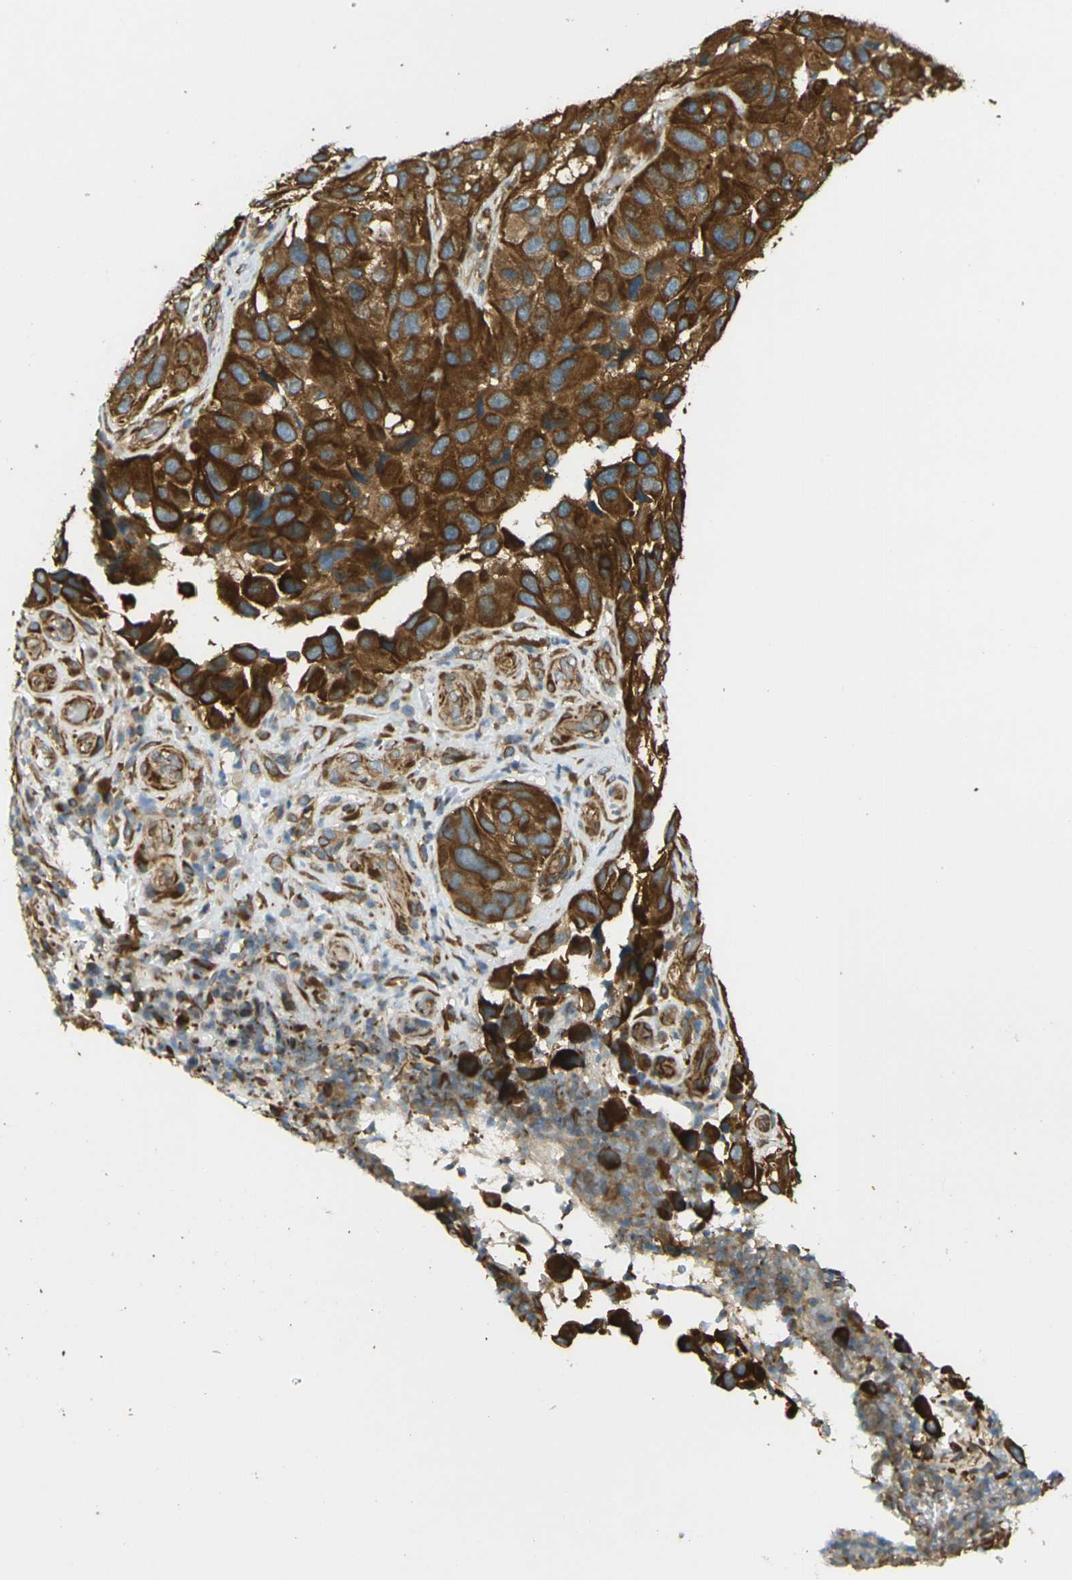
{"staining": {"intensity": "strong", "quantity": ">75%", "location": "cytoplasmic/membranous"}, "tissue": "melanoma", "cell_type": "Tumor cells", "image_type": "cancer", "snomed": [{"axis": "morphology", "description": "Malignant melanoma, NOS"}, {"axis": "topography", "description": "Skin"}], "caption": "Strong cytoplasmic/membranous staining for a protein is identified in approximately >75% of tumor cells of melanoma using IHC.", "gene": "CYTH3", "patient": {"sex": "female", "age": 73}}